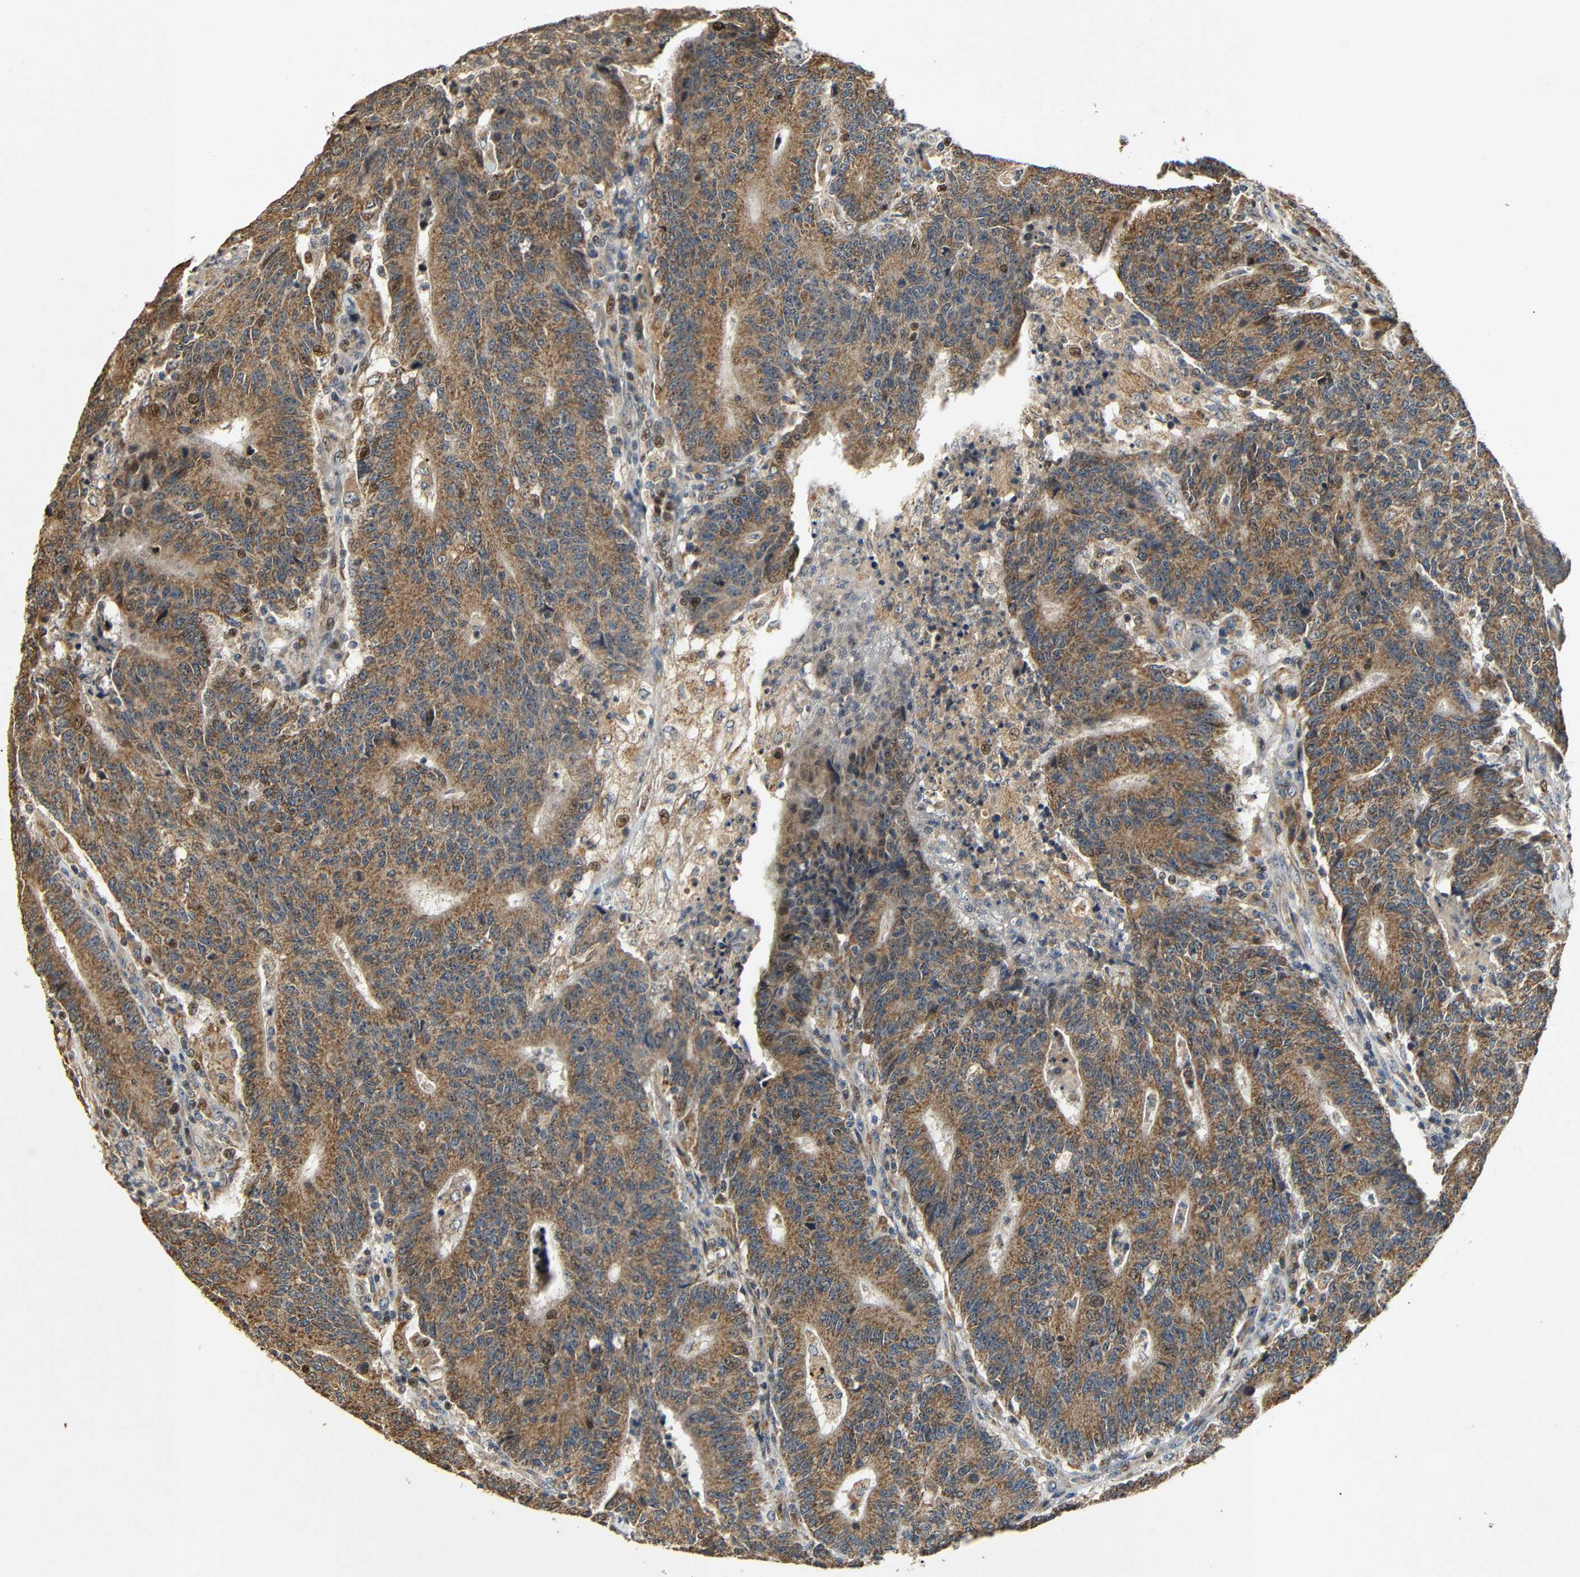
{"staining": {"intensity": "strong", "quantity": ">75%", "location": "cytoplasmic/membranous"}, "tissue": "colorectal cancer", "cell_type": "Tumor cells", "image_type": "cancer", "snomed": [{"axis": "morphology", "description": "Normal tissue, NOS"}, {"axis": "morphology", "description": "Adenocarcinoma, NOS"}, {"axis": "topography", "description": "Colon"}], "caption": "DAB (3,3'-diaminobenzidine) immunohistochemical staining of adenocarcinoma (colorectal) displays strong cytoplasmic/membranous protein staining in about >75% of tumor cells.", "gene": "KAZALD1", "patient": {"sex": "female", "age": 75}}